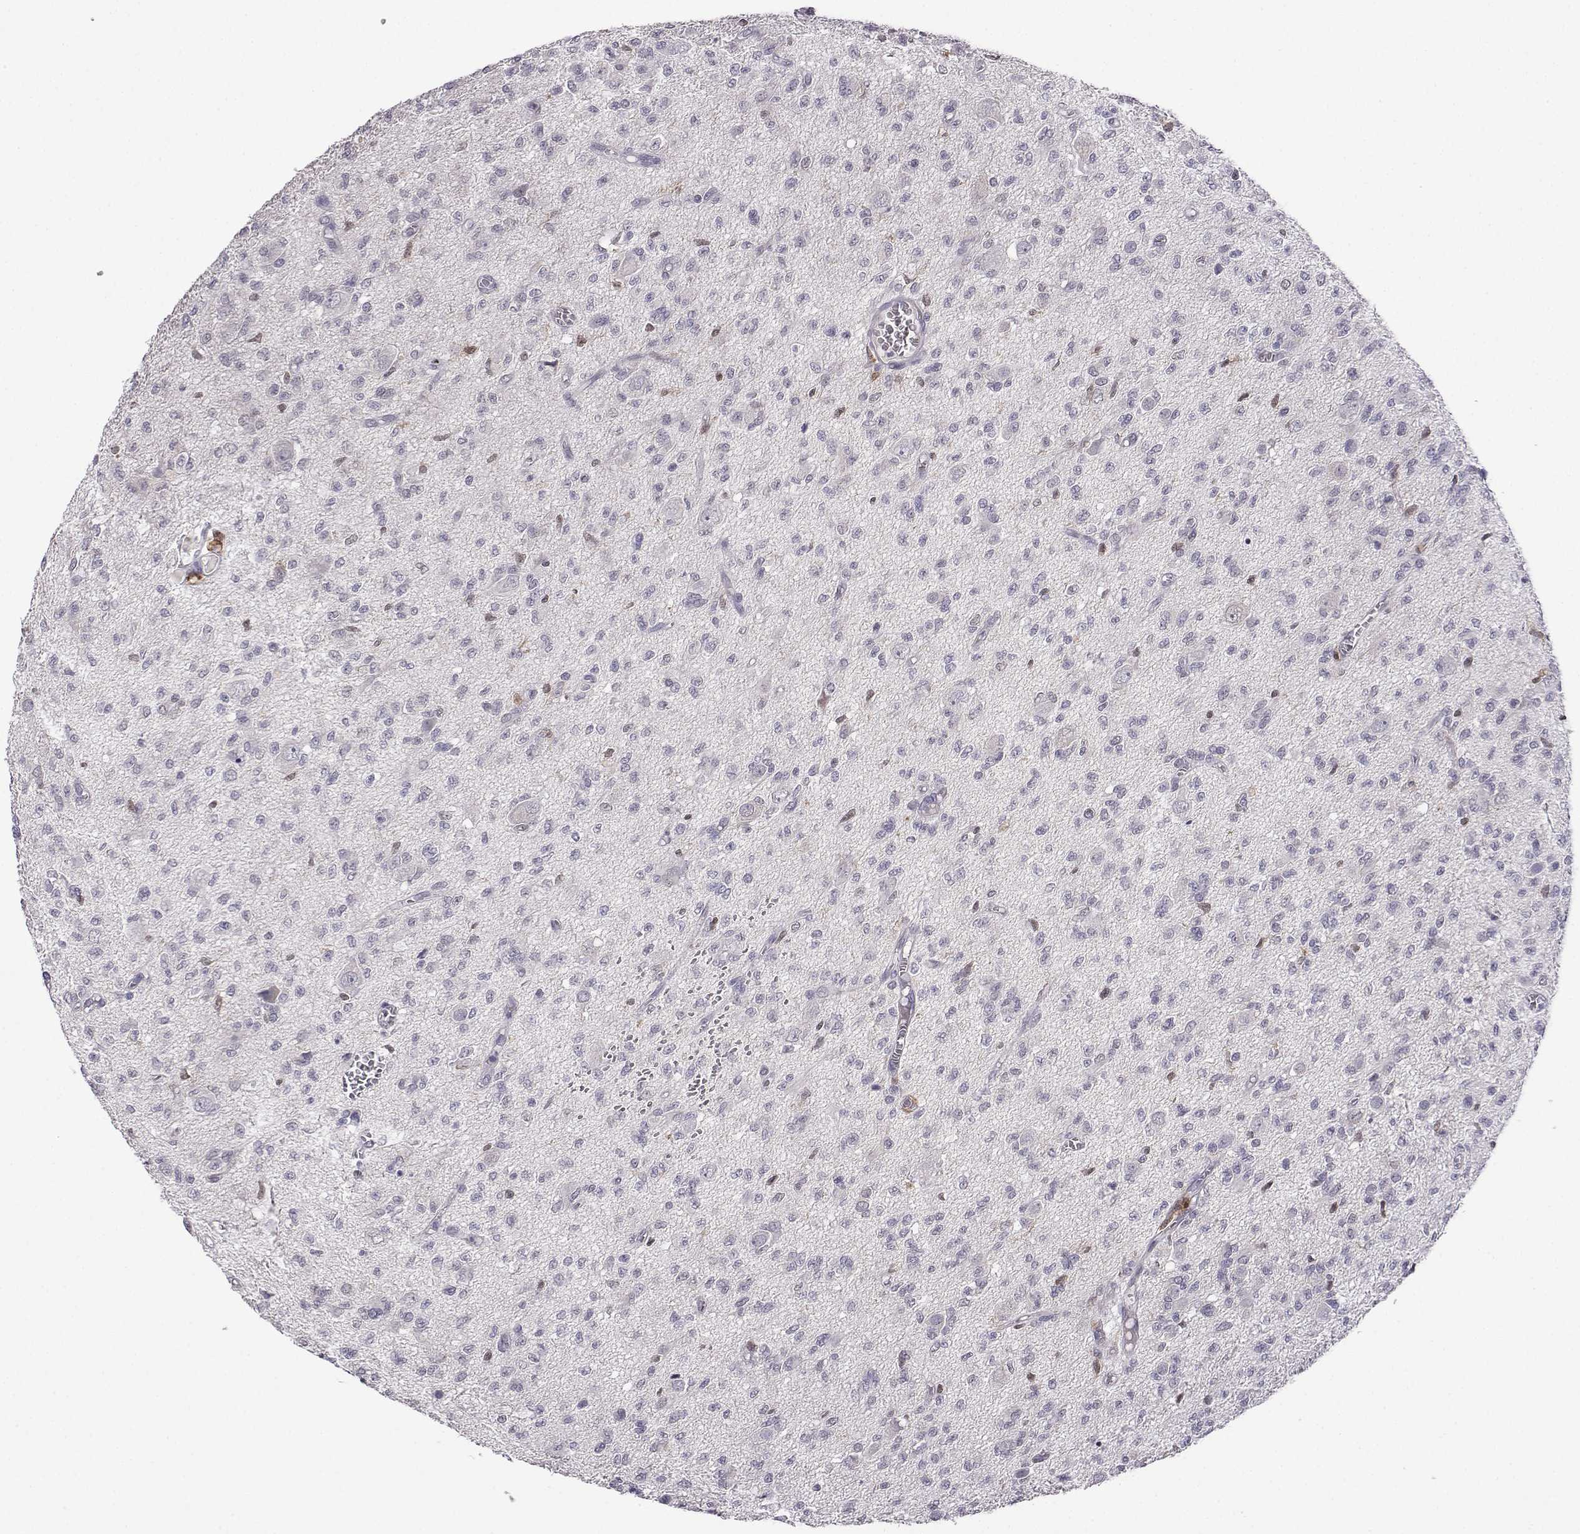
{"staining": {"intensity": "negative", "quantity": "none", "location": "none"}, "tissue": "glioma", "cell_type": "Tumor cells", "image_type": "cancer", "snomed": [{"axis": "morphology", "description": "Glioma, malignant, Low grade"}, {"axis": "topography", "description": "Brain"}], "caption": "A high-resolution image shows immunohistochemistry (IHC) staining of malignant glioma (low-grade), which reveals no significant staining in tumor cells.", "gene": "AKR1B1", "patient": {"sex": "male", "age": 64}}